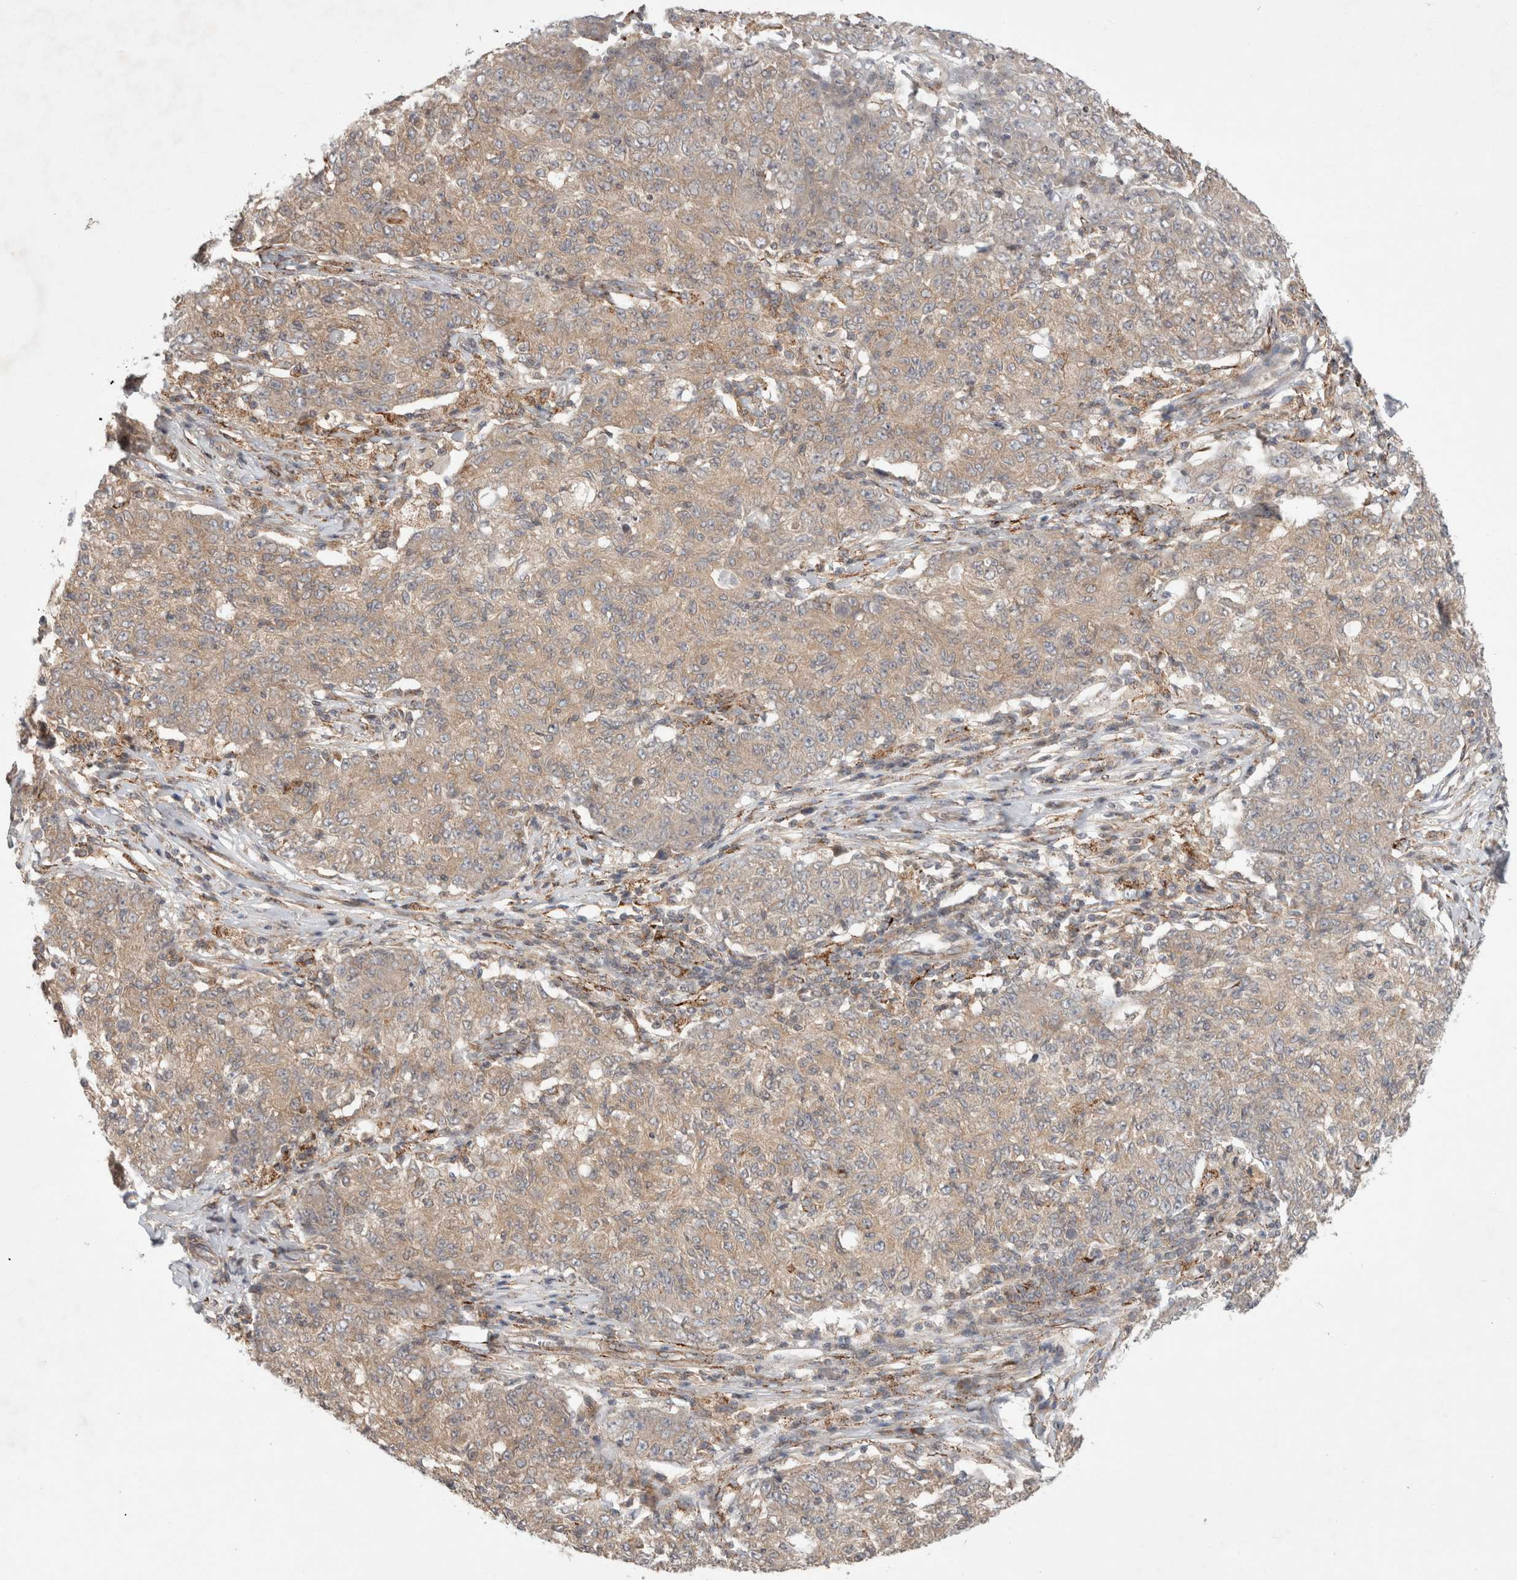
{"staining": {"intensity": "weak", "quantity": ">75%", "location": "cytoplasmic/membranous"}, "tissue": "ovarian cancer", "cell_type": "Tumor cells", "image_type": "cancer", "snomed": [{"axis": "morphology", "description": "Carcinoma, endometroid"}, {"axis": "topography", "description": "Ovary"}], "caption": "Immunohistochemistry (IHC) staining of ovarian cancer (endometroid carcinoma), which reveals low levels of weak cytoplasmic/membranous positivity in approximately >75% of tumor cells indicating weak cytoplasmic/membranous protein positivity. The staining was performed using DAB (brown) for protein detection and nuclei were counterstained in hematoxylin (blue).", "gene": "HROB", "patient": {"sex": "female", "age": 42}}